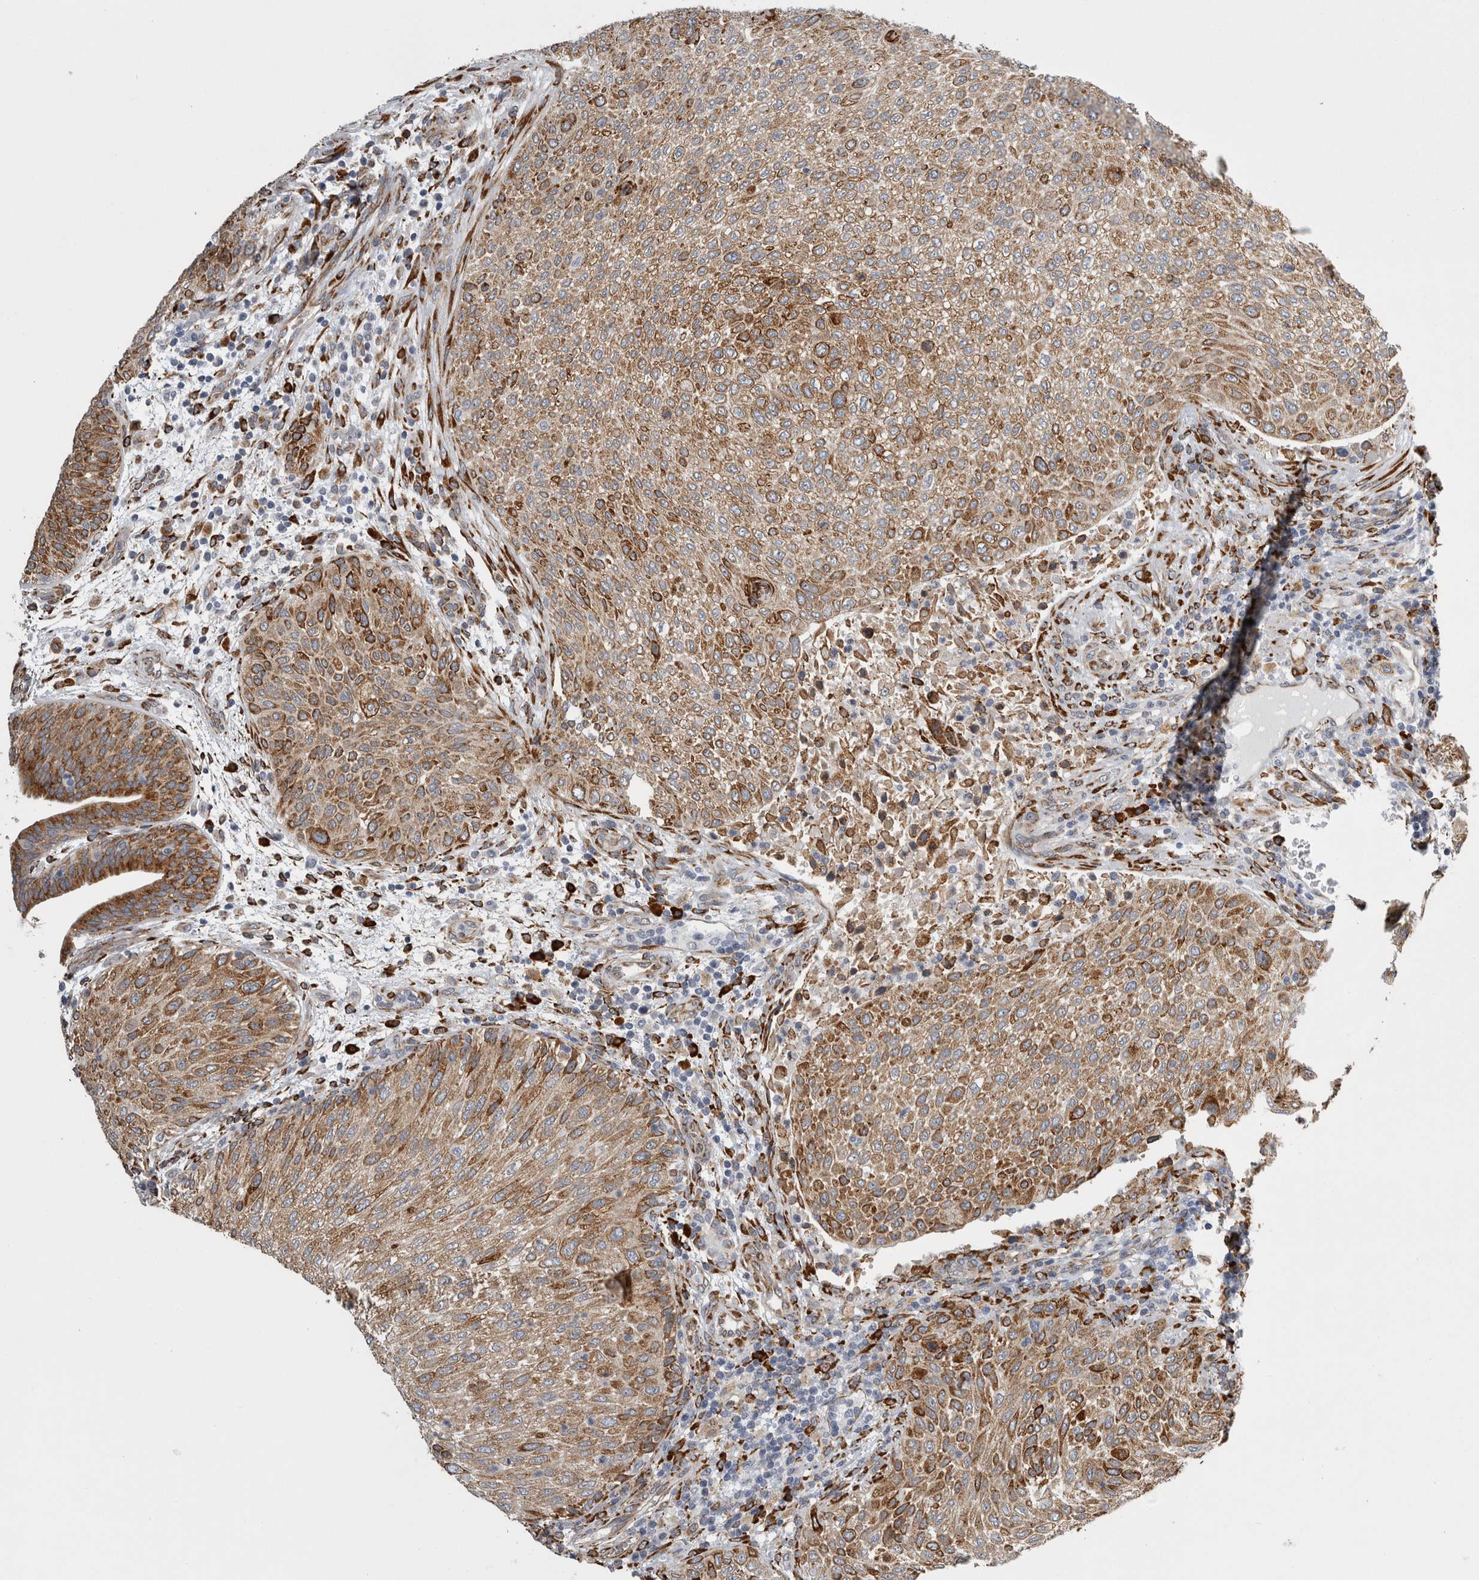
{"staining": {"intensity": "moderate", "quantity": ">75%", "location": "cytoplasmic/membranous"}, "tissue": "urothelial cancer", "cell_type": "Tumor cells", "image_type": "cancer", "snomed": [{"axis": "morphology", "description": "Urothelial carcinoma, Low grade"}, {"axis": "morphology", "description": "Urothelial carcinoma, High grade"}, {"axis": "topography", "description": "Urinary bladder"}], "caption": "Low-grade urothelial carcinoma stained with DAB (3,3'-diaminobenzidine) immunohistochemistry reveals medium levels of moderate cytoplasmic/membranous positivity in about >75% of tumor cells.", "gene": "FHIP2B", "patient": {"sex": "male", "age": 35}}